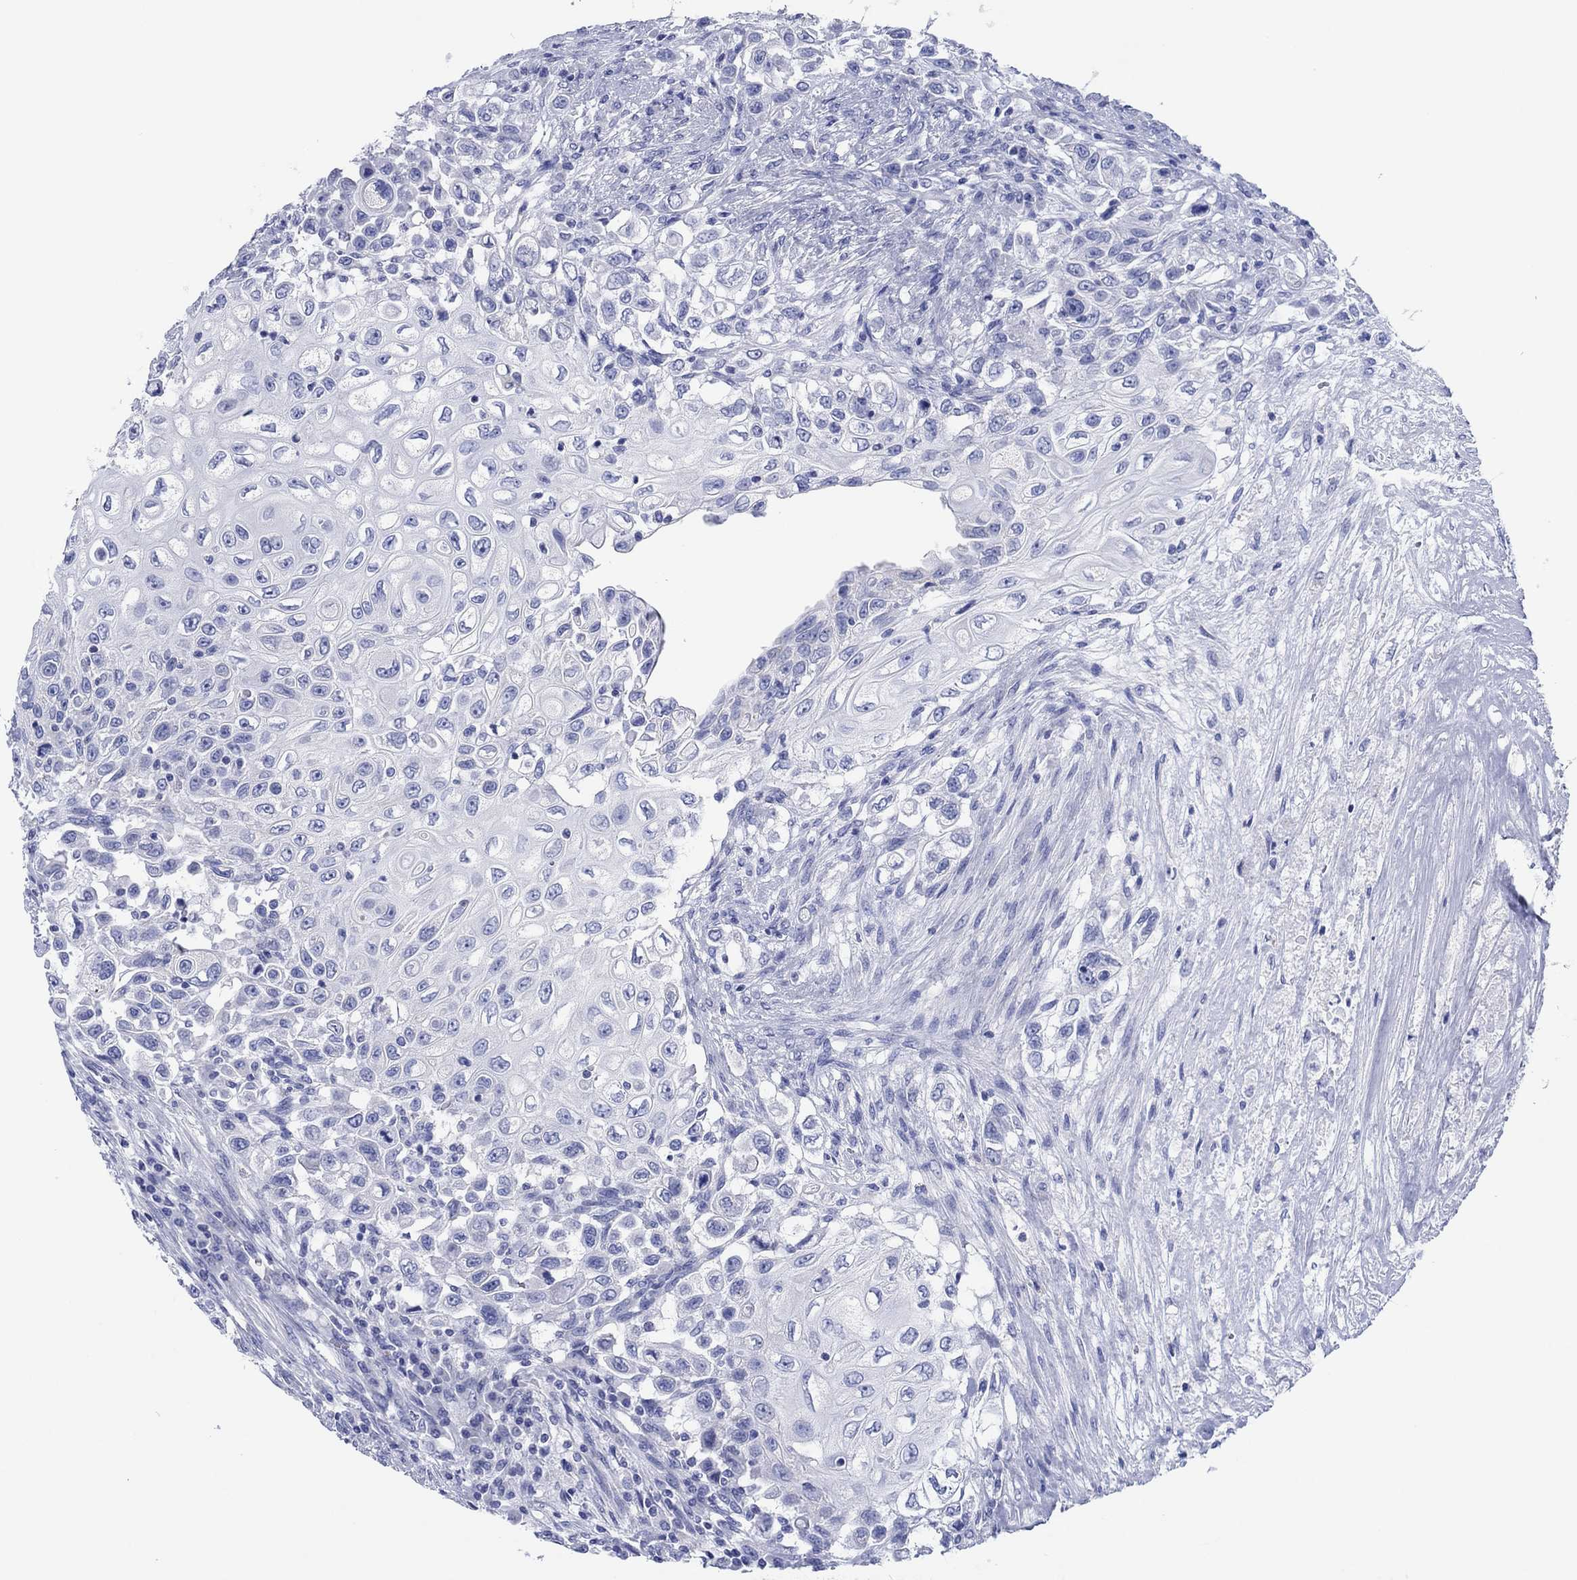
{"staining": {"intensity": "negative", "quantity": "none", "location": "none"}, "tissue": "urothelial cancer", "cell_type": "Tumor cells", "image_type": "cancer", "snomed": [{"axis": "morphology", "description": "Urothelial carcinoma, High grade"}, {"axis": "topography", "description": "Urinary bladder"}], "caption": "Tumor cells show no significant expression in urothelial carcinoma (high-grade).", "gene": "HCRT", "patient": {"sex": "female", "age": 56}}